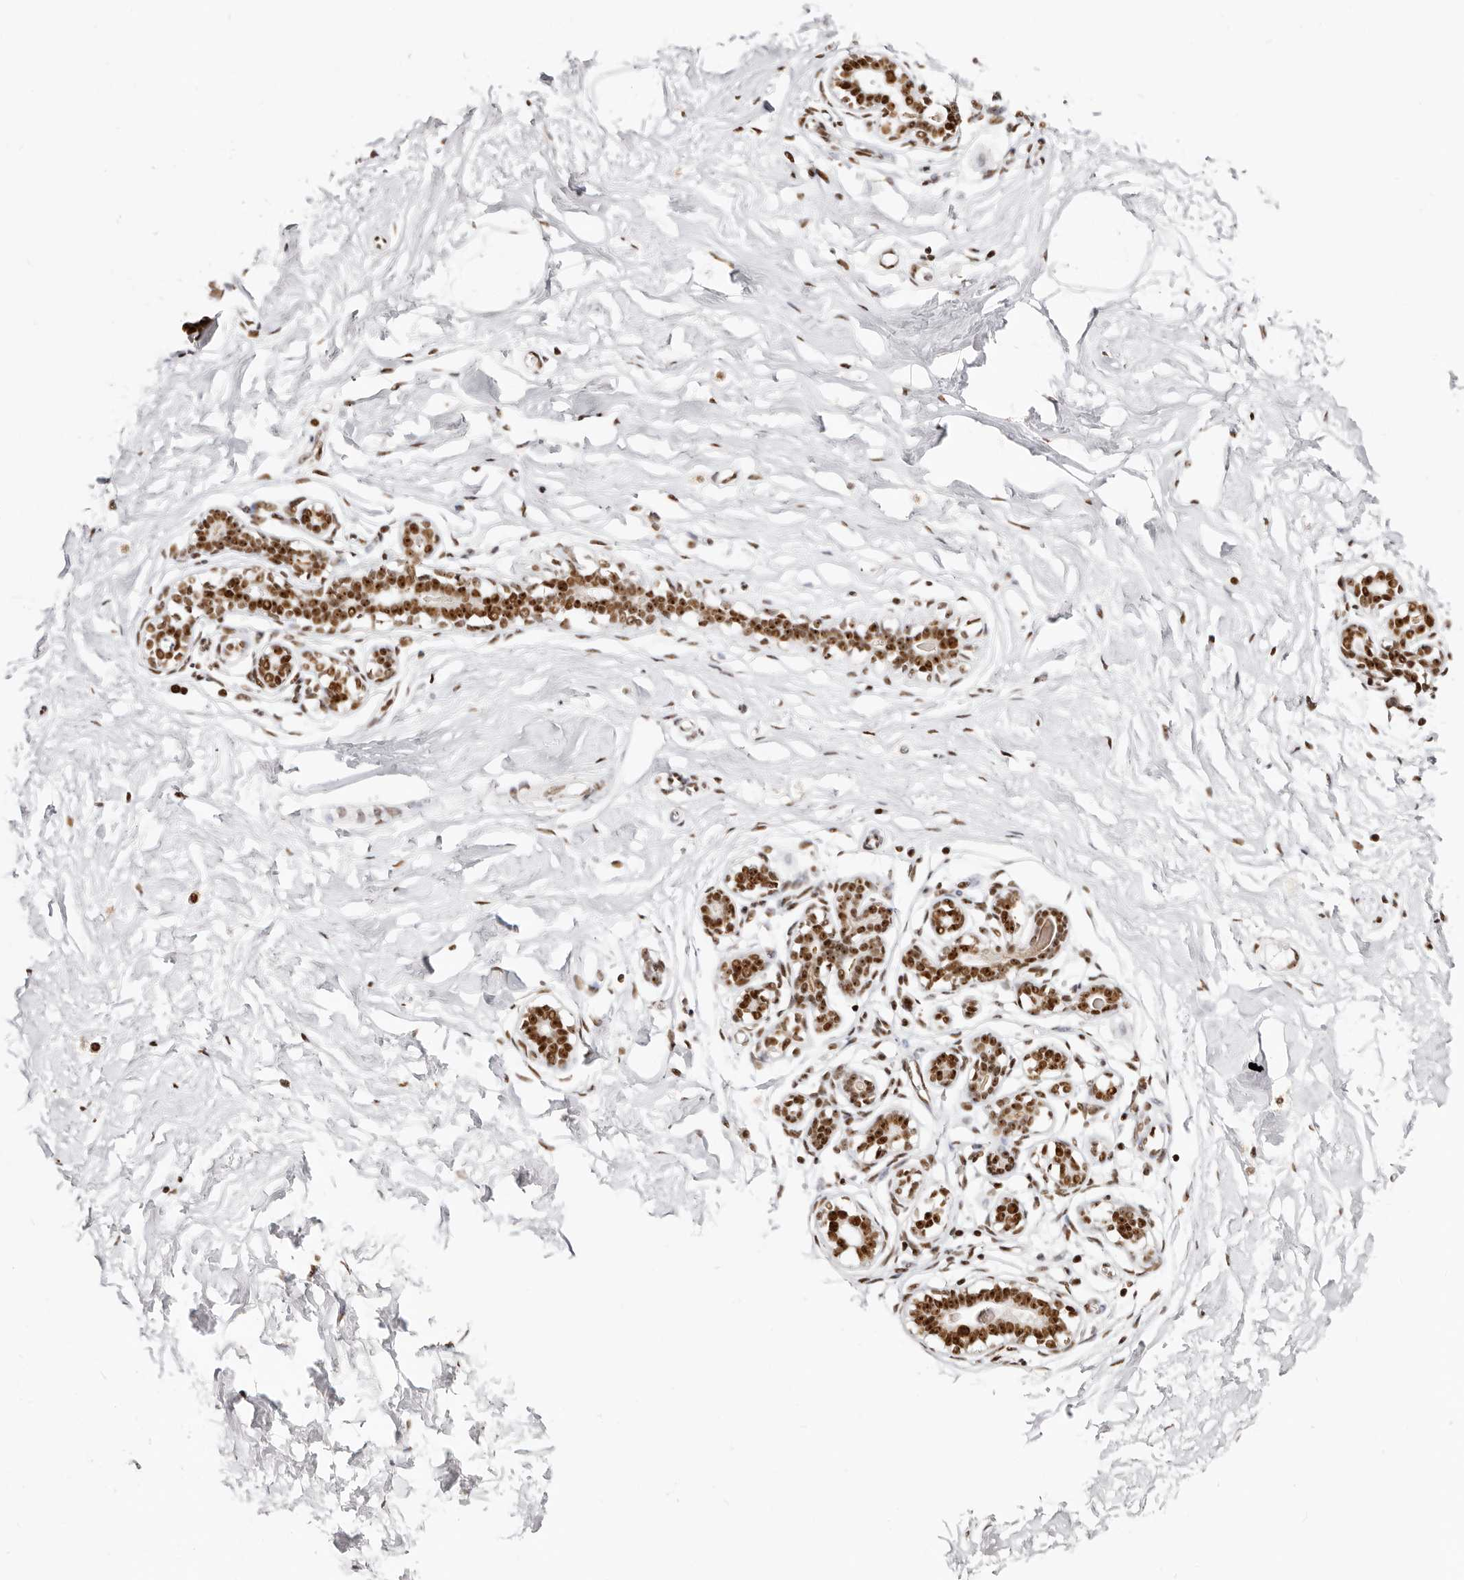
{"staining": {"intensity": "moderate", "quantity": ">75%", "location": "nuclear"}, "tissue": "breast", "cell_type": "Adipocytes", "image_type": "normal", "snomed": [{"axis": "morphology", "description": "Normal tissue, NOS"}, {"axis": "morphology", "description": "Adenoma, NOS"}, {"axis": "topography", "description": "Breast"}], "caption": "Brown immunohistochemical staining in normal breast exhibits moderate nuclear staining in approximately >75% of adipocytes. (DAB (3,3'-diaminobenzidine) IHC, brown staining for protein, blue staining for nuclei).", "gene": "IQGAP3", "patient": {"sex": "female", "age": 23}}